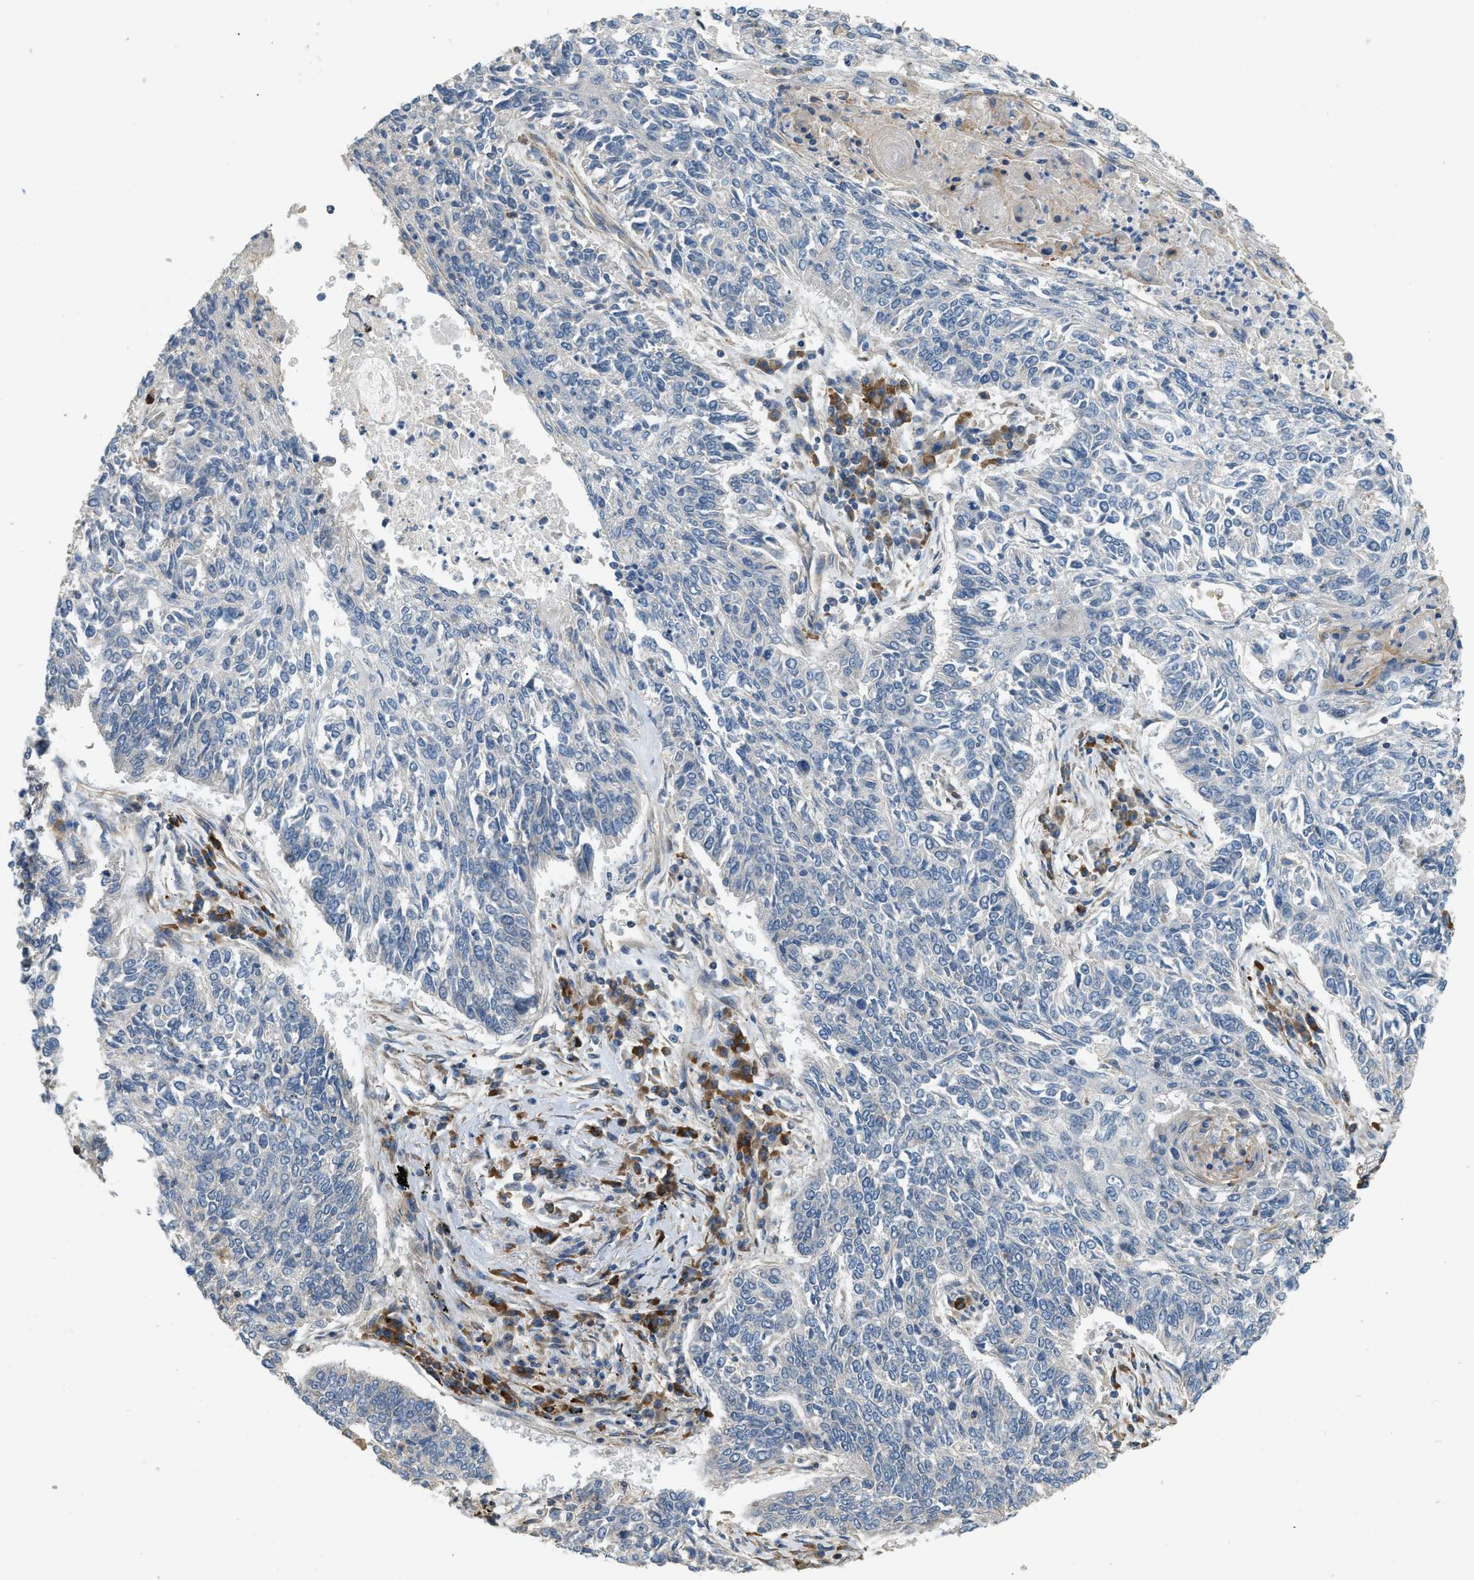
{"staining": {"intensity": "negative", "quantity": "none", "location": "none"}, "tissue": "lung cancer", "cell_type": "Tumor cells", "image_type": "cancer", "snomed": [{"axis": "morphology", "description": "Normal tissue, NOS"}, {"axis": "morphology", "description": "Squamous cell carcinoma, NOS"}, {"axis": "topography", "description": "Cartilage tissue"}, {"axis": "topography", "description": "Bronchus"}, {"axis": "topography", "description": "Lung"}], "caption": "IHC photomicrograph of neoplastic tissue: squamous cell carcinoma (lung) stained with DAB reveals no significant protein expression in tumor cells.", "gene": "BTN3A2", "patient": {"sex": "female", "age": 49}}